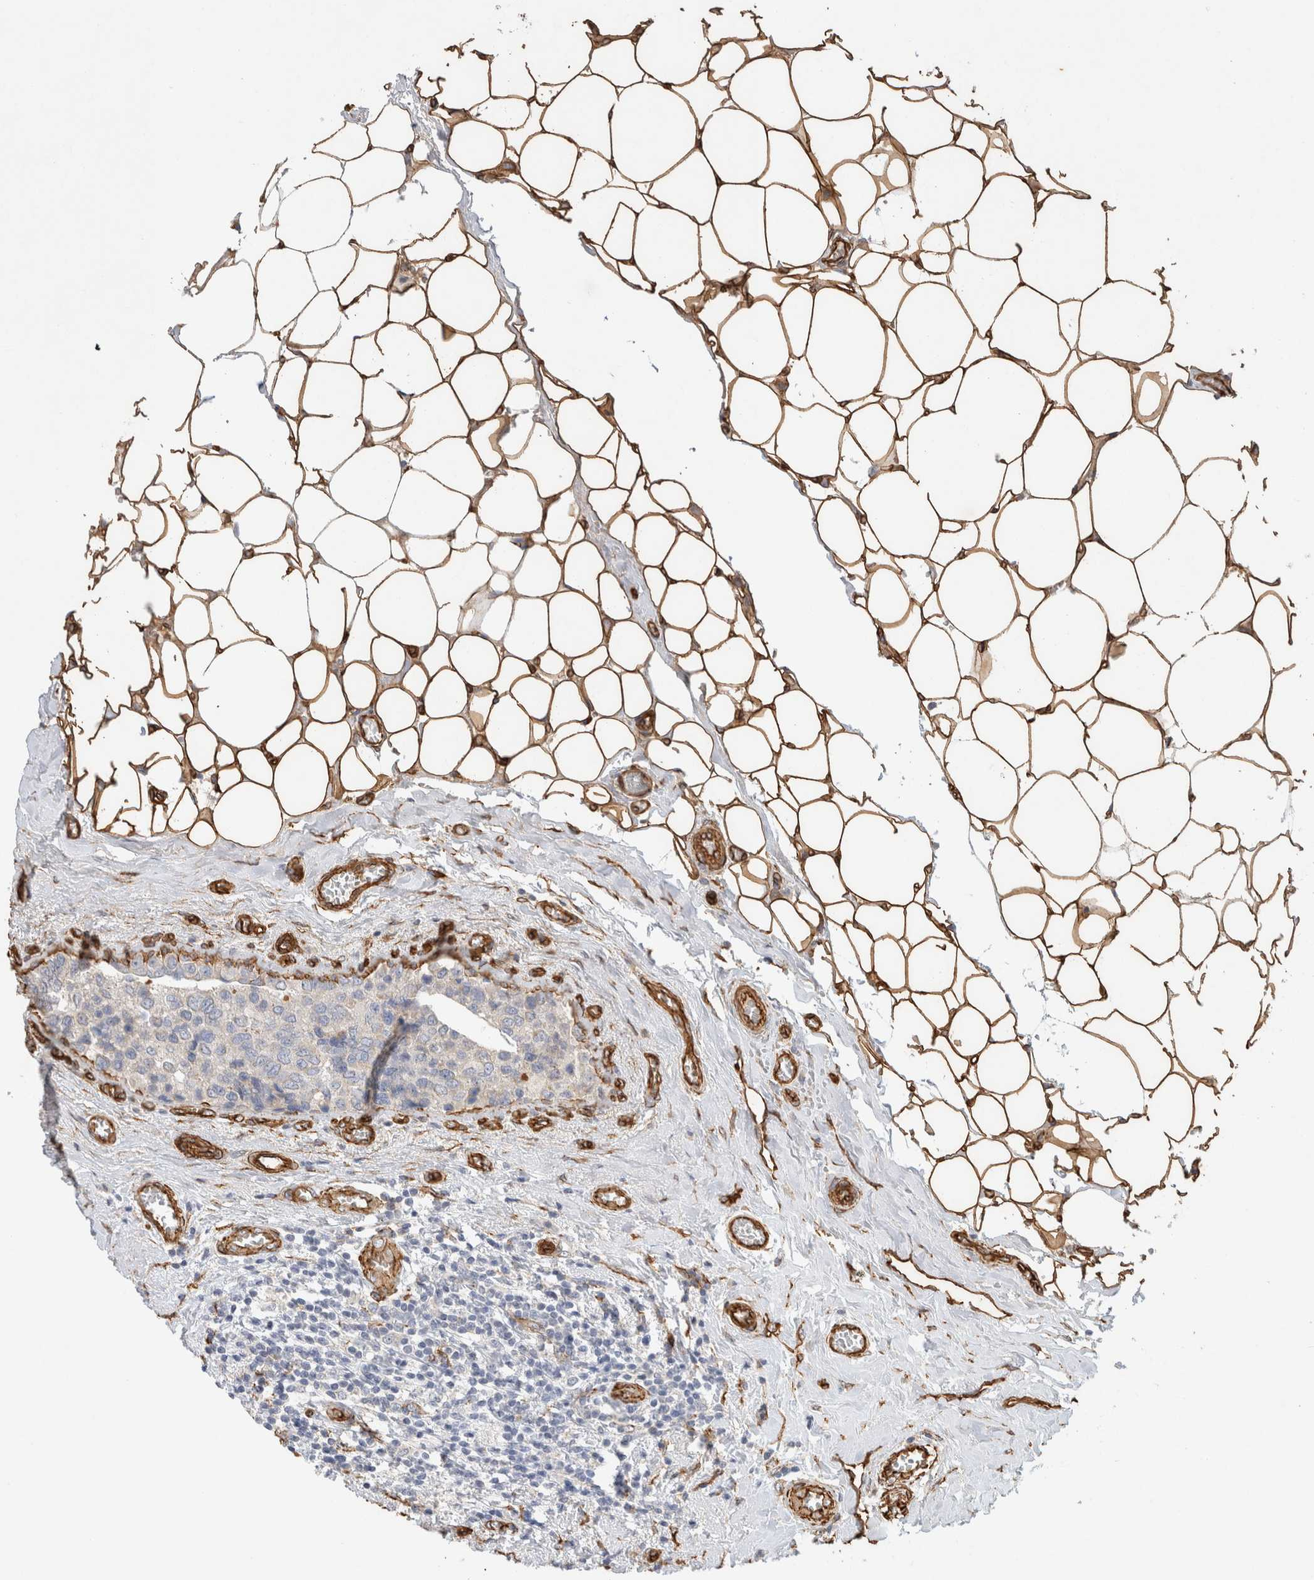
{"staining": {"intensity": "negative", "quantity": "none", "location": "none"}, "tissue": "breast cancer", "cell_type": "Tumor cells", "image_type": "cancer", "snomed": [{"axis": "morphology", "description": "Normal tissue, NOS"}, {"axis": "morphology", "description": "Duct carcinoma"}, {"axis": "topography", "description": "Breast"}], "caption": "Human breast infiltrating ductal carcinoma stained for a protein using immunohistochemistry (IHC) demonstrates no positivity in tumor cells.", "gene": "JMJD4", "patient": {"sex": "female", "age": 43}}